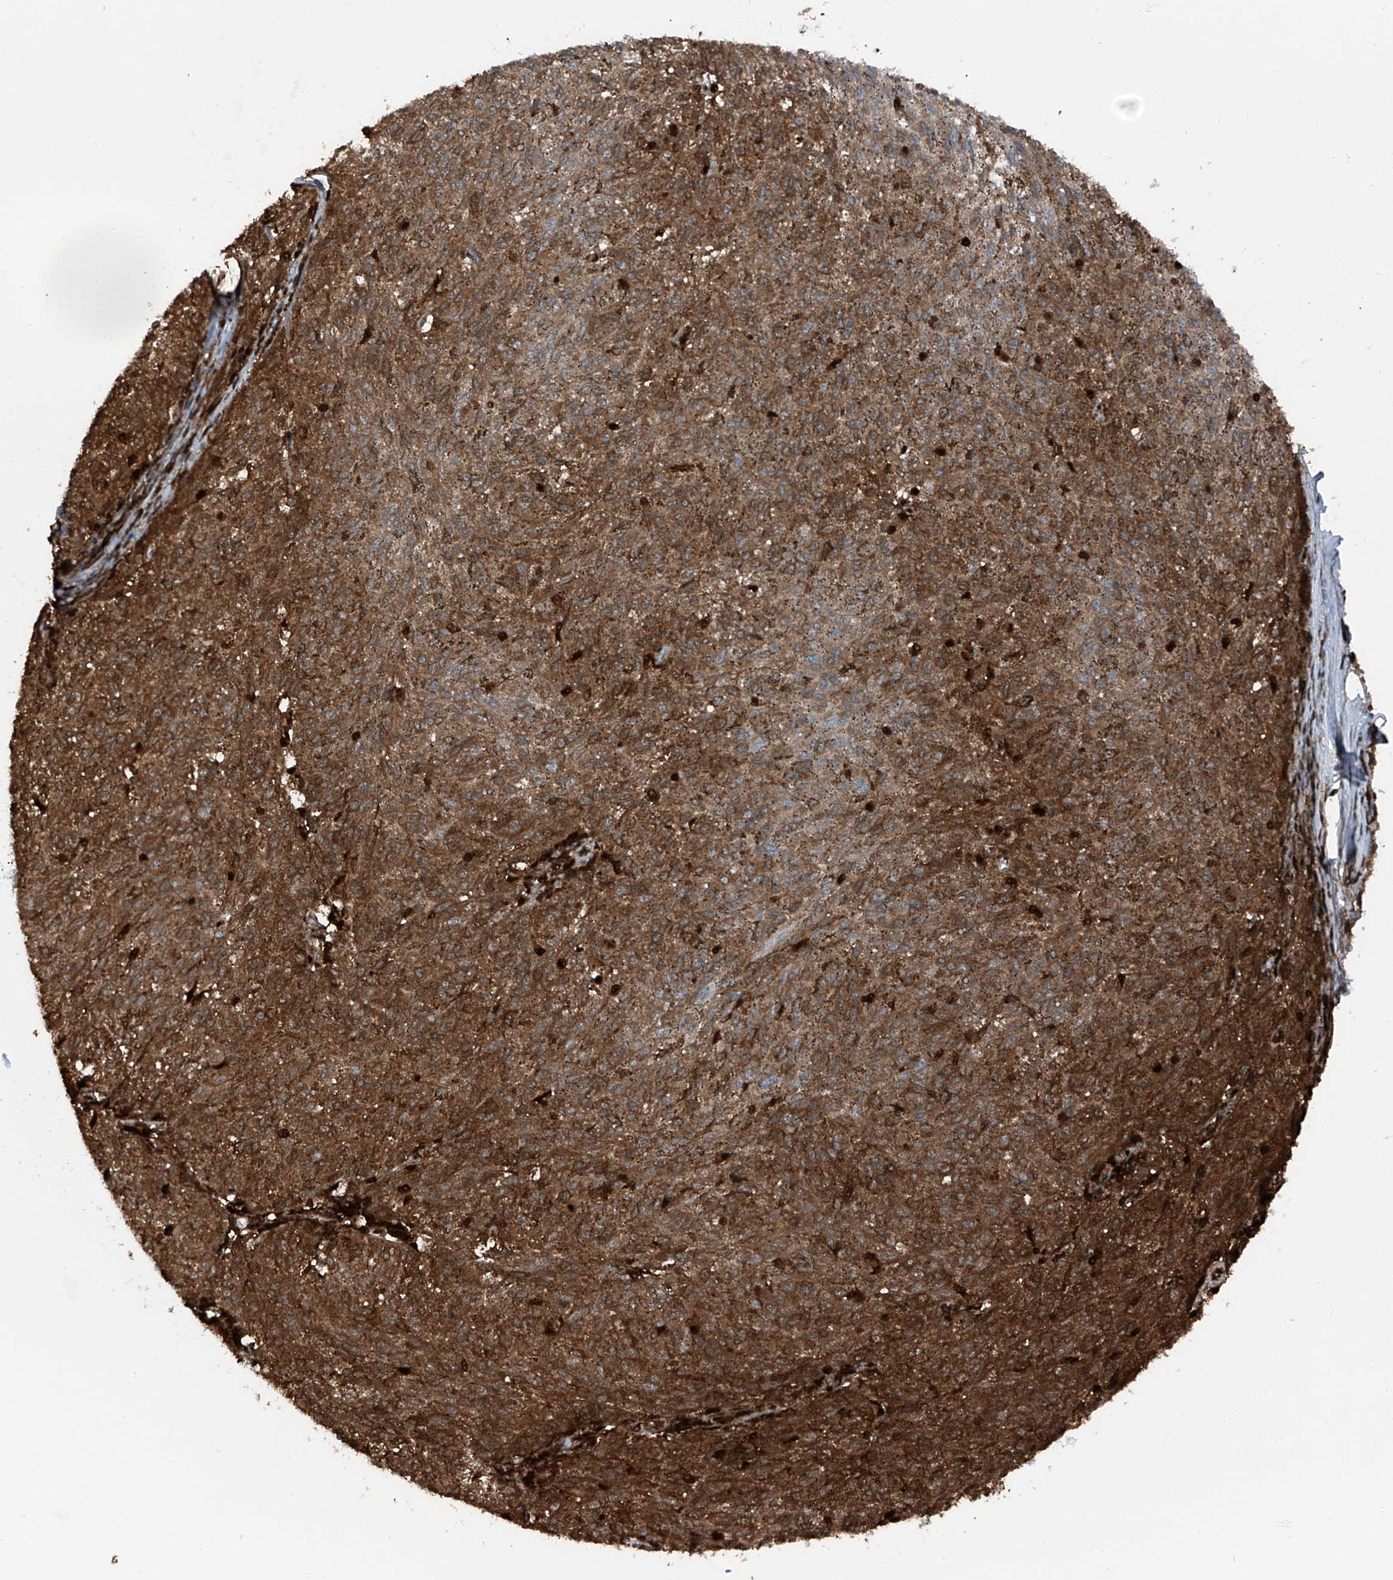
{"staining": {"intensity": "strong", "quantity": ">75%", "location": "cytoplasmic/membranous"}, "tissue": "melanoma", "cell_type": "Tumor cells", "image_type": "cancer", "snomed": [{"axis": "morphology", "description": "Malignant melanoma, NOS"}, {"axis": "topography", "description": "Skin"}], "caption": "Melanoma stained with DAB immunohistochemistry reveals high levels of strong cytoplasmic/membranous expression in about >75% of tumor cells.", "gene": "PSMB10", "patient": {"sex": "female", "age": 72}}